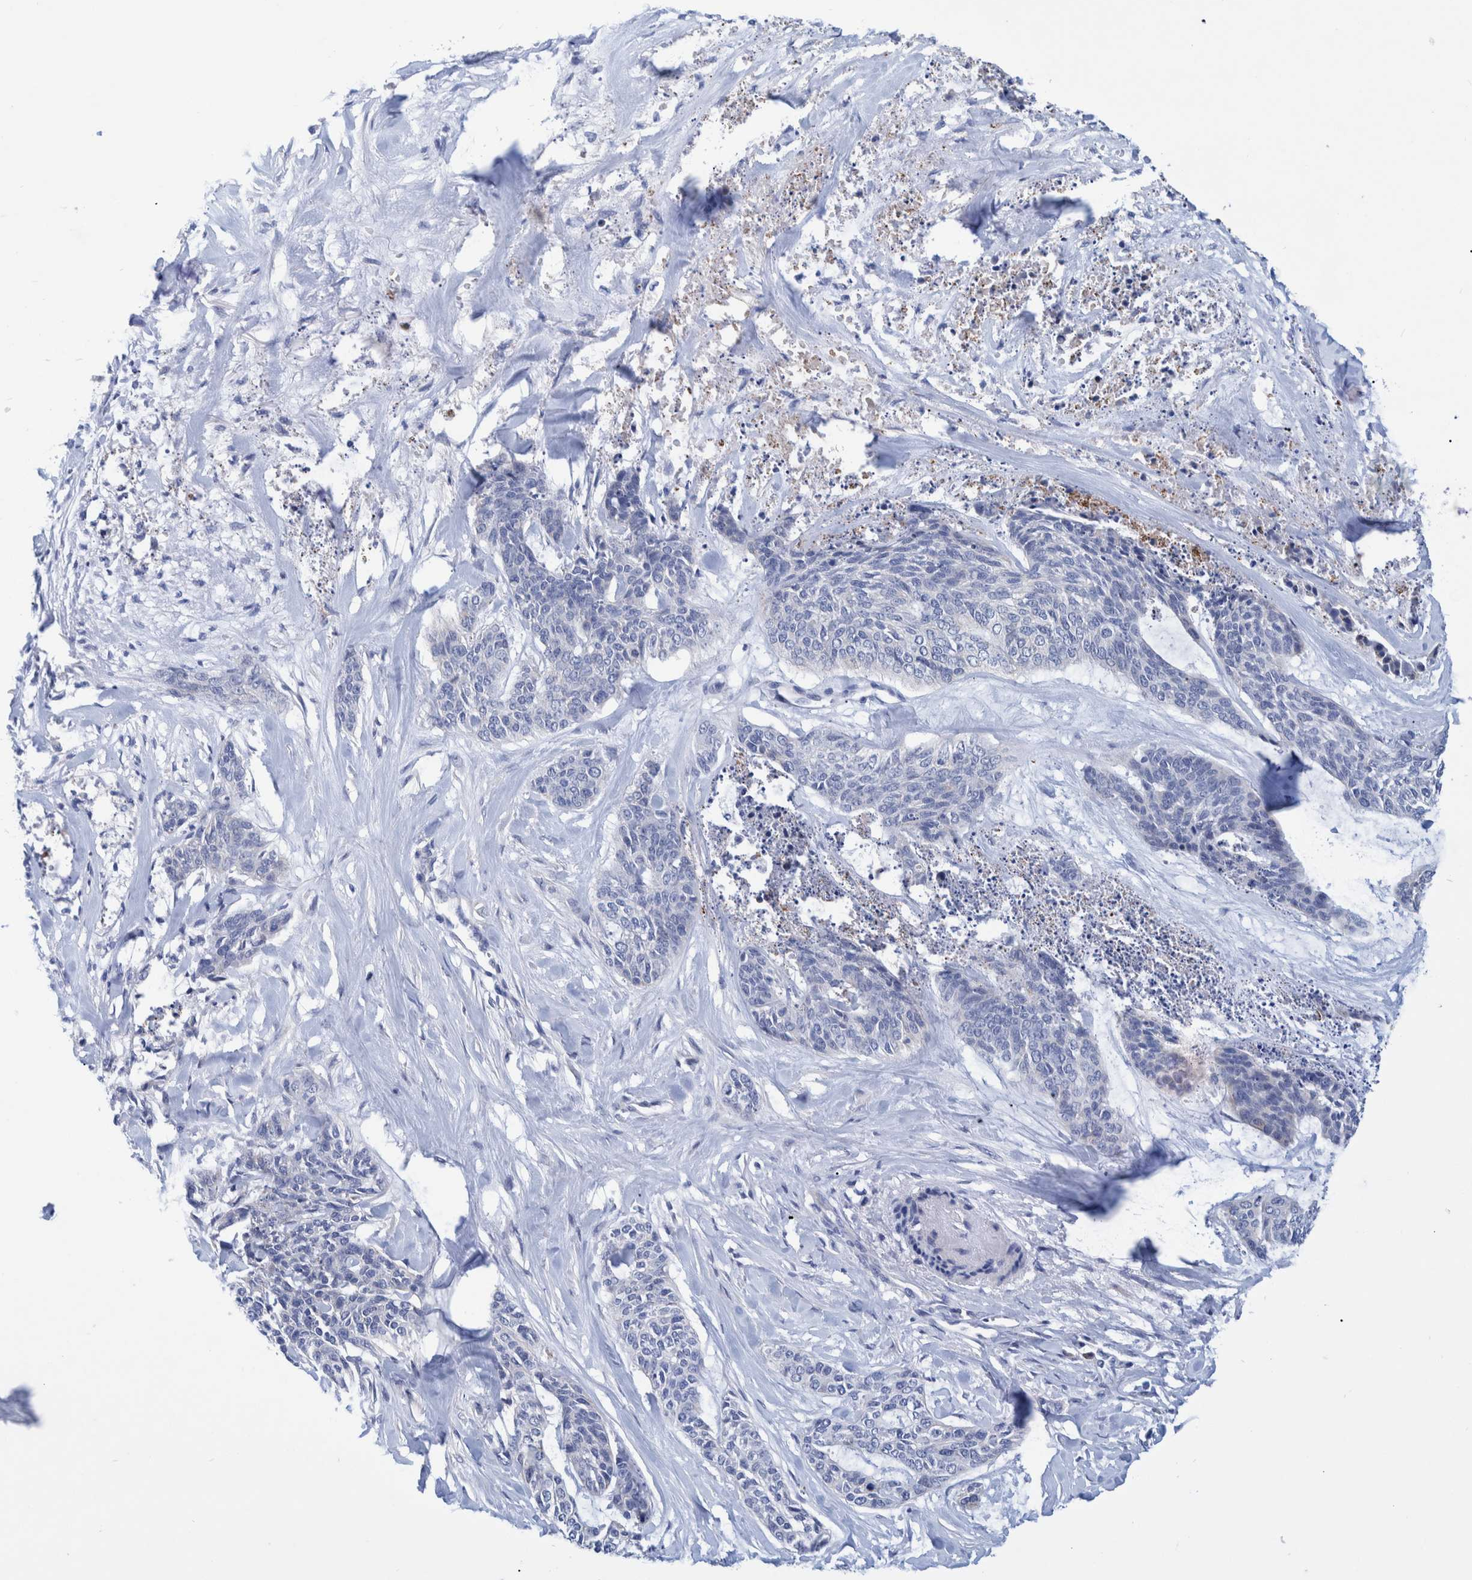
{"staining": {"intensity": "negative", "quantity": "none", "location": "none"}, "tissue": "skin cancer", "cell_type": "Tumor cells", "image_type": "cancer", "snomed": [{"axis": "morphology", "description": "Basal cell carcinoma"}, {"axis": "topography", "description": "Skin"}], "caption": "A high-resolution image shows immunohistochemistry (IHC) staining of basal cell carcinoma (skin), which demonstrates no significant expression in tumor cells. (DAB (3,3'-diaminobenzidine) immunohistochemistry, high magnification).", "gene": "MKS1", "patient": {"sex": "female", "age": 64}}